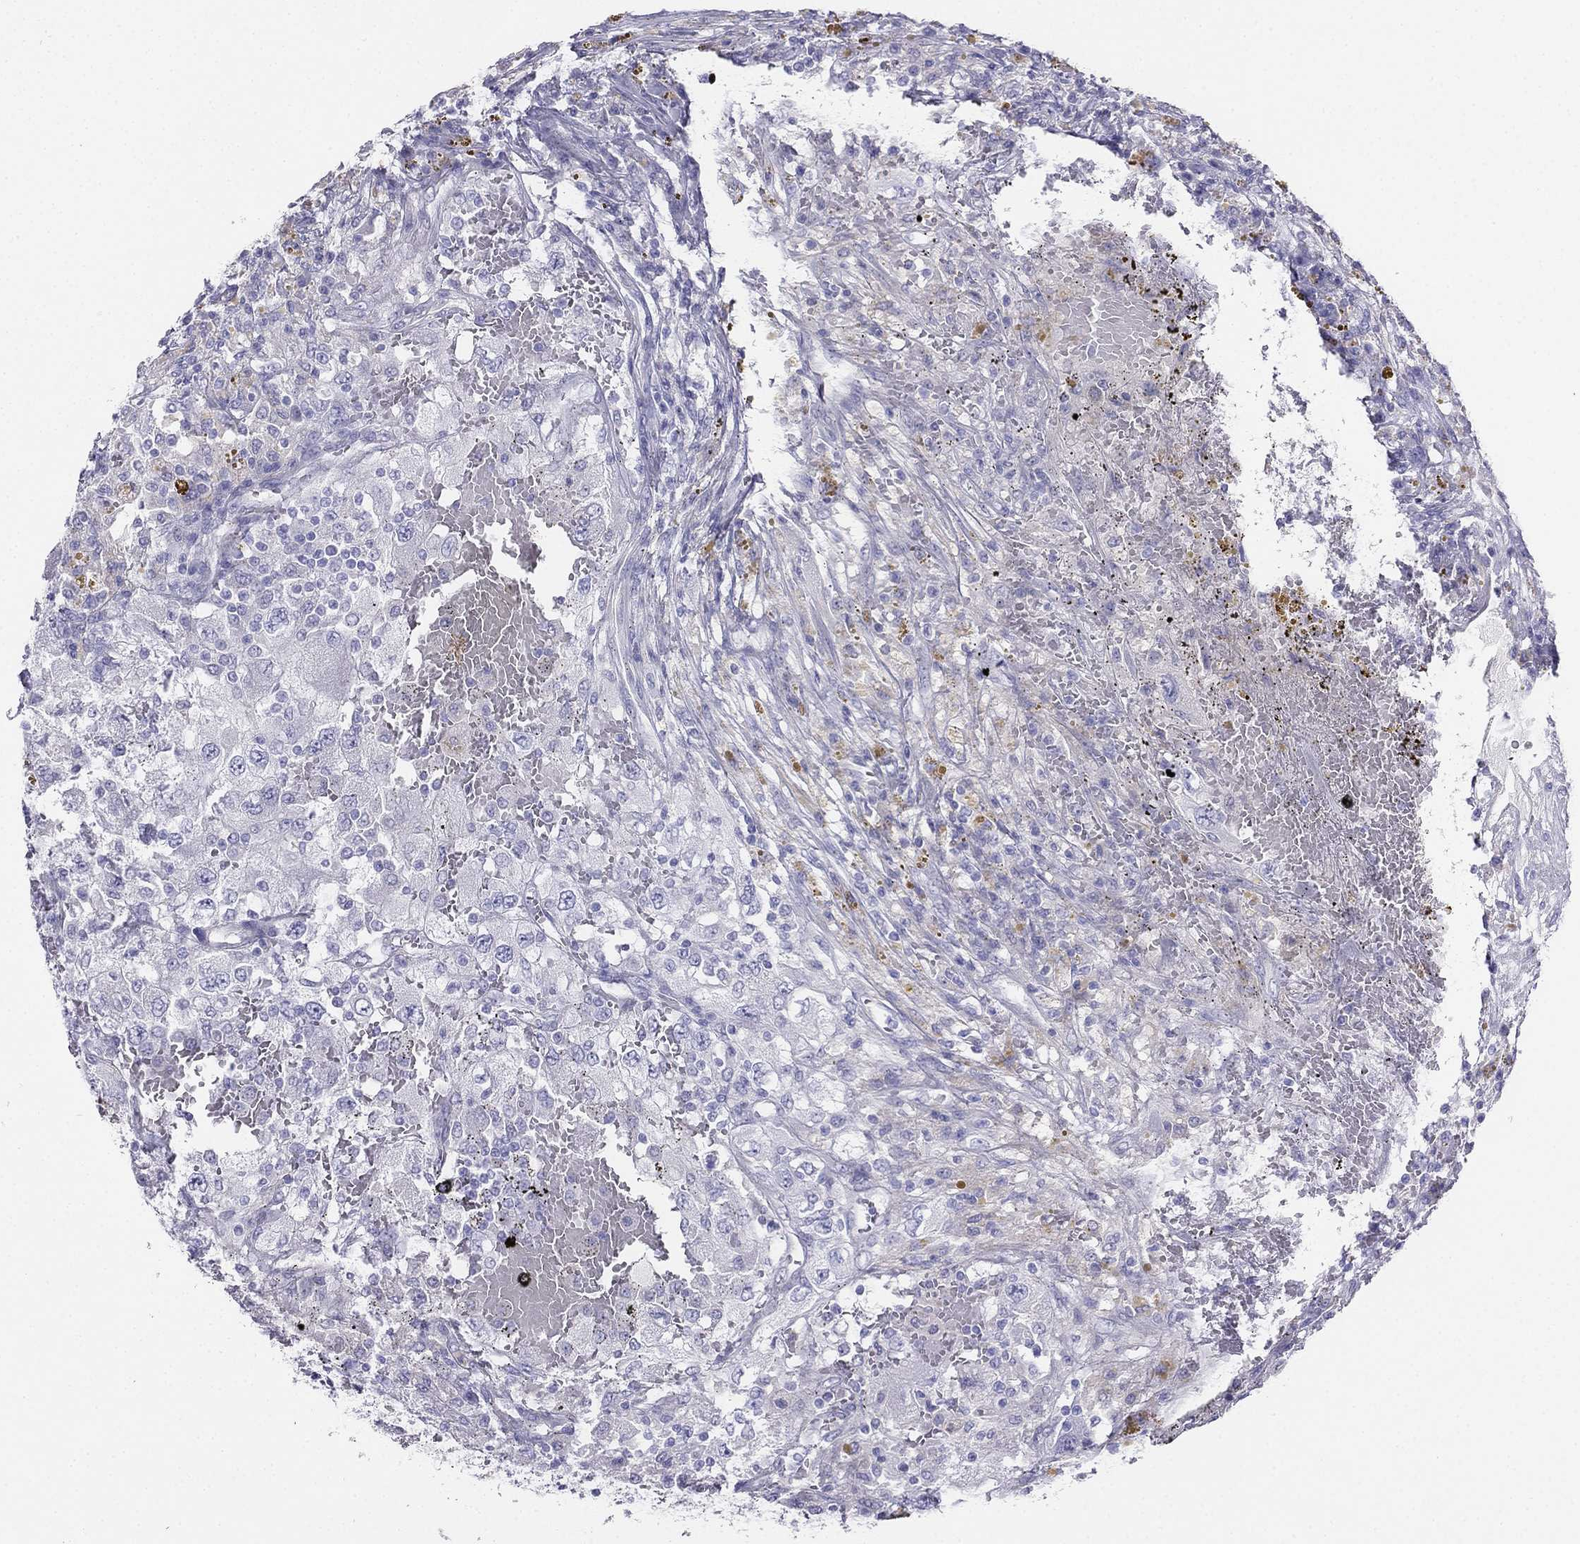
{"staining": {"intensity": "negative", "quantity": "none", "location": "none"}, "tissue": "renal cancer", "cell_type": "Tumor cells", "image_type": "cancer", "snomed": [{"axis": "morphology", "description": "Adenocarcinoma, NOS"}, {"axis": "topography", "description": "Kidney"}], "caption": "IHC image of human renal adenocarcinoma stained for a protein (brown), which shows no expression in tumor cells.", "gene": "ALOXE3", "patient": {"sex": "female", "age": 67}}